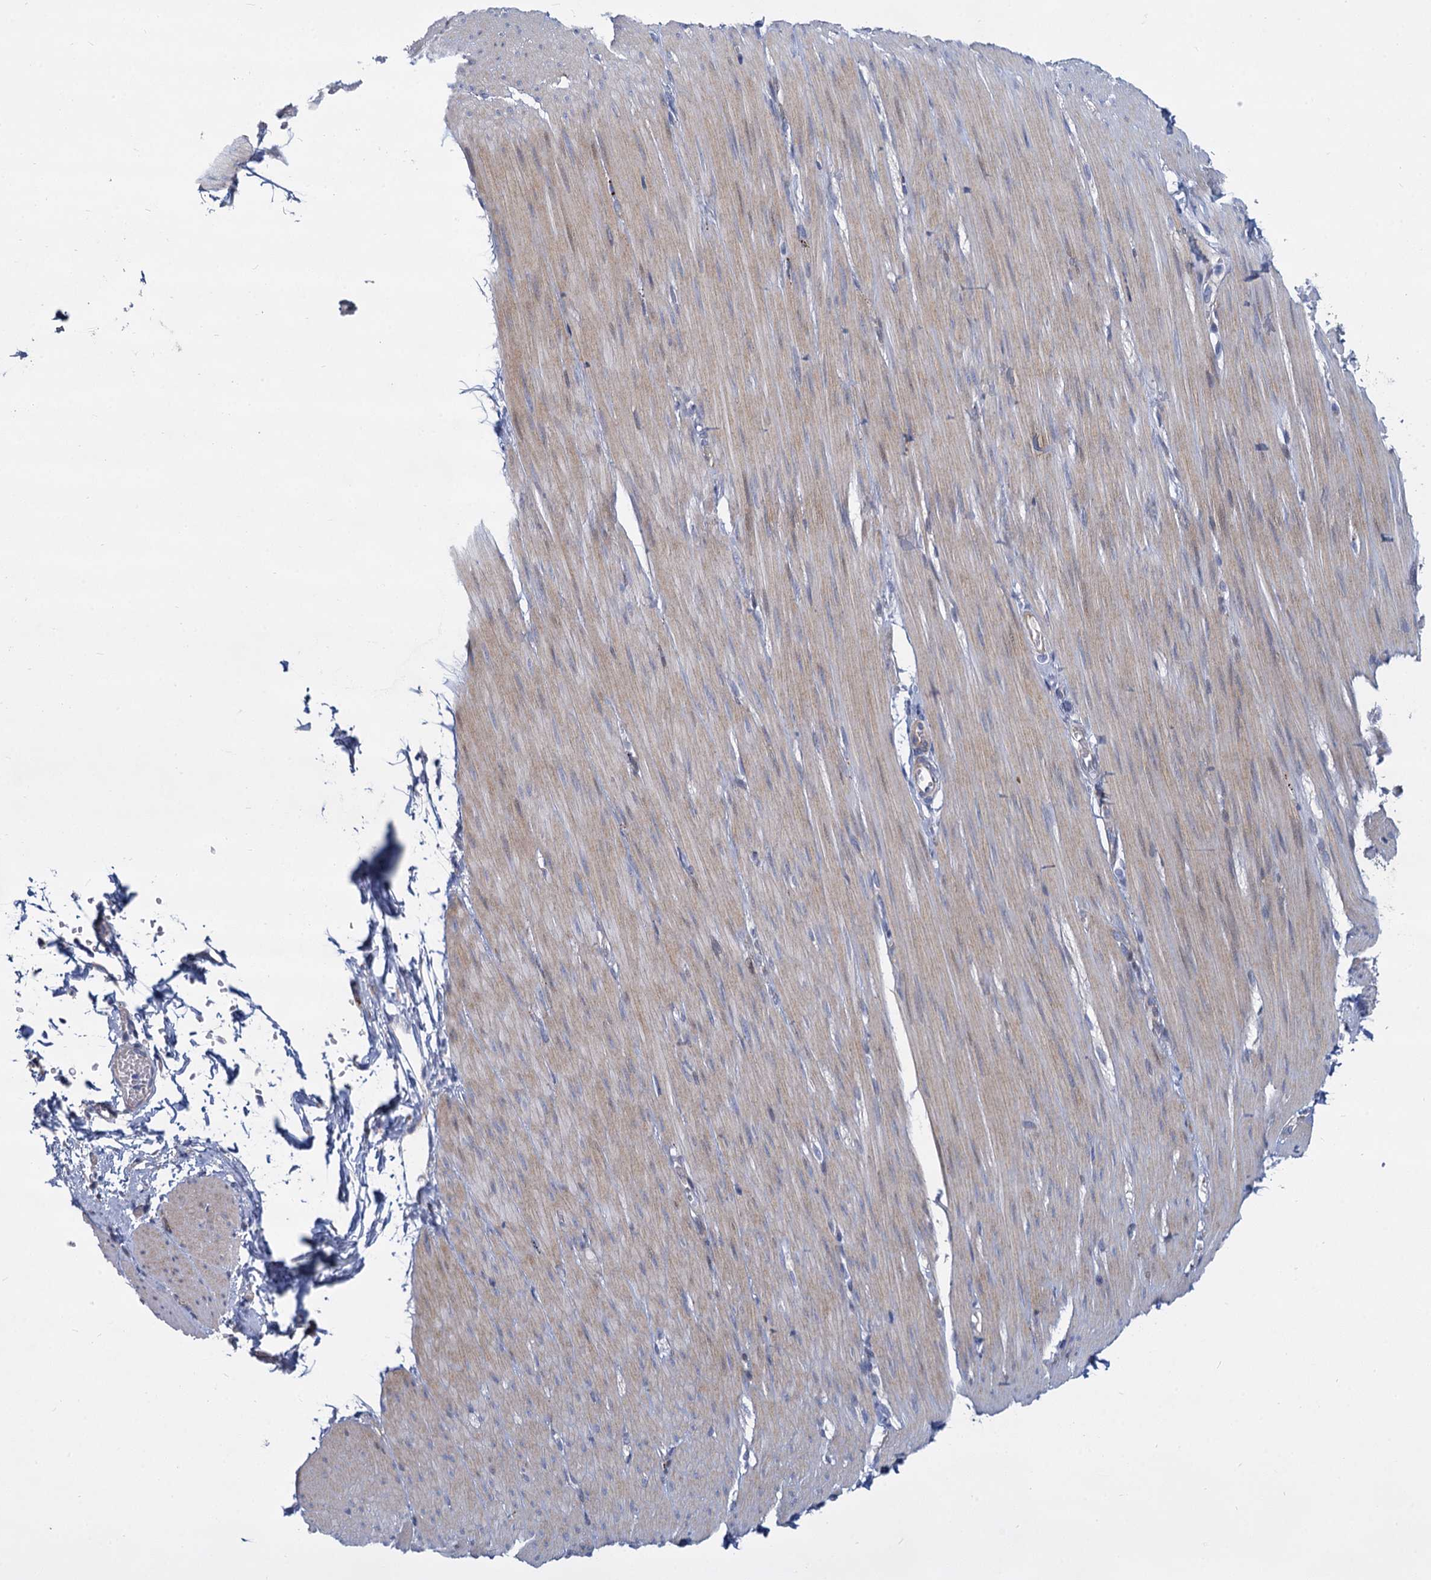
{"staining": {"intensity": "weak", "quantity": "<25%", "location": "cytoplasmic/membranous"}, "tissue": "smooth muscle", "cell_type": "Smooth muscle cells", "image_type": "normal", "snomed": [{"axis": "morphology", "description": "Normal tissue, NOS"}, {"axis": "morphology", "description": "Adenocarcinoma, NOS"}, {"axis": "topography", "description": "Colon"}, {"axis": "topography", "description": "Peripheral nerve tissue"}], "caption": "A micrograph of smooth muscle stained for a protein shows no brown staining in smooth muscle cells. (Brightfield microscopy of DAB immunohistochemistry (IHC) at high magnification).", "gene": "TRIM77", "patient": {"sex": "male", "age": 14}}